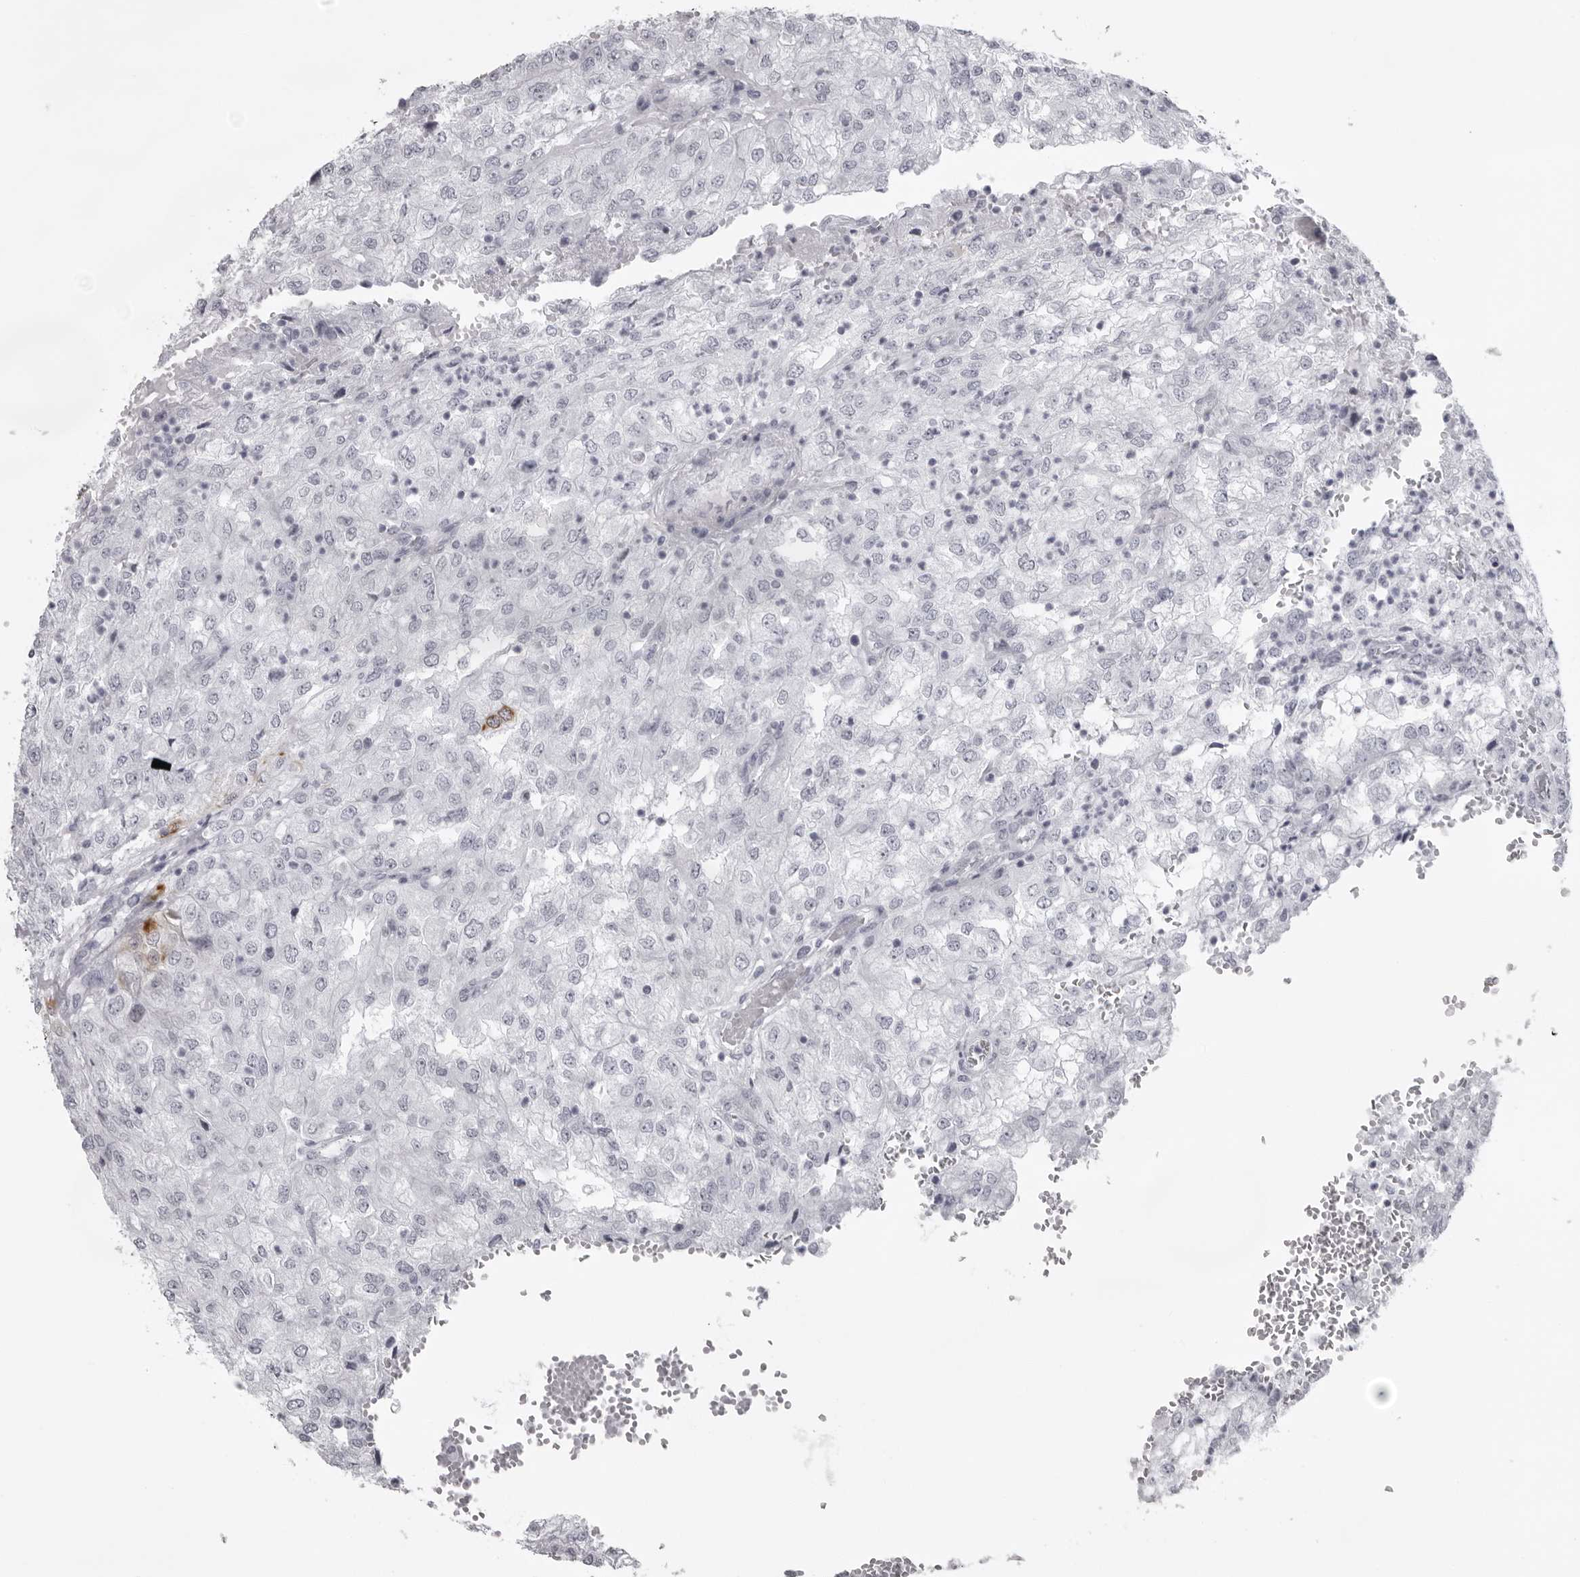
{"staining": {"intensity": "negative", "quantity": "none", "location": "none"}, "tissue": "renal cancer", "cell_type": "Tumor cells", "image_type": "cancer", "snomed": [{"axis": "morphology", "description": "Adenocarcinoma, NOS"}, {"axis": "topography", "description": "Kidney"}], "caption": "Immunohistochemistry image of neoplastic tissue: human renal adenocarcinoma stained with DAB exhibits no significant protein positivity in tumor cells.", "gene": "UROD", "patient": {"sex": "female", "age": 54}}